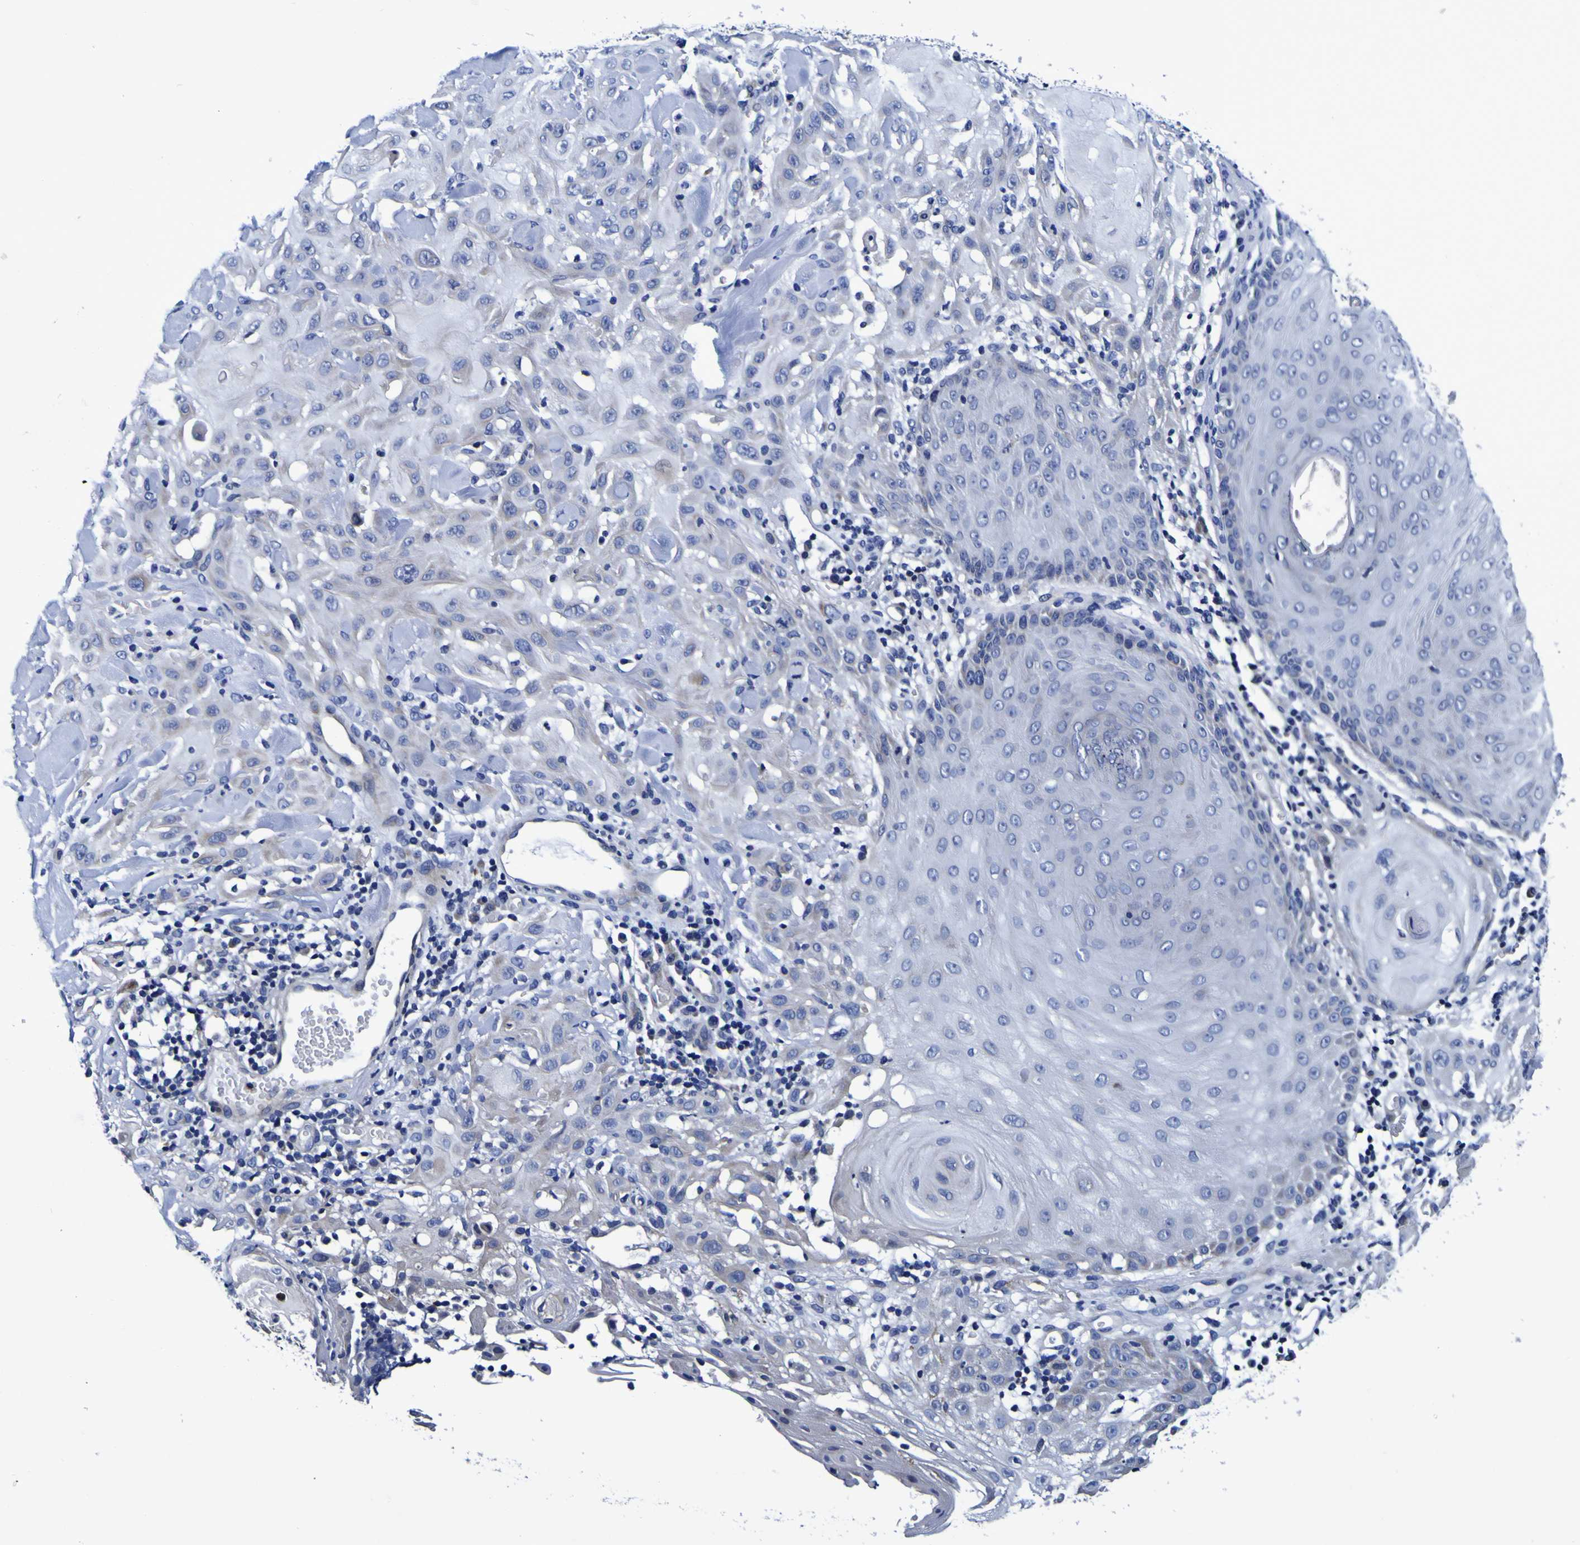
{"staining": {"intensity": "negative", "quantity": "none", "location": "none"}, "tissue": "skin cancer", "cell_type": "Tumor cells", "image_type": "cancer", "snomed": [{"axis": "morphology", "description": "Squamous cell carcinoma, NOS"}, {"axis": "topography", "description": "Skin"}], "caption": "A high-resolution image shows IHC staining of squamous cell carcinoma (skin), which demonstrates no significant expression in tumor cells.", "gene": "PDLIM4", "patient": {"sex": "male", "age": 24}}